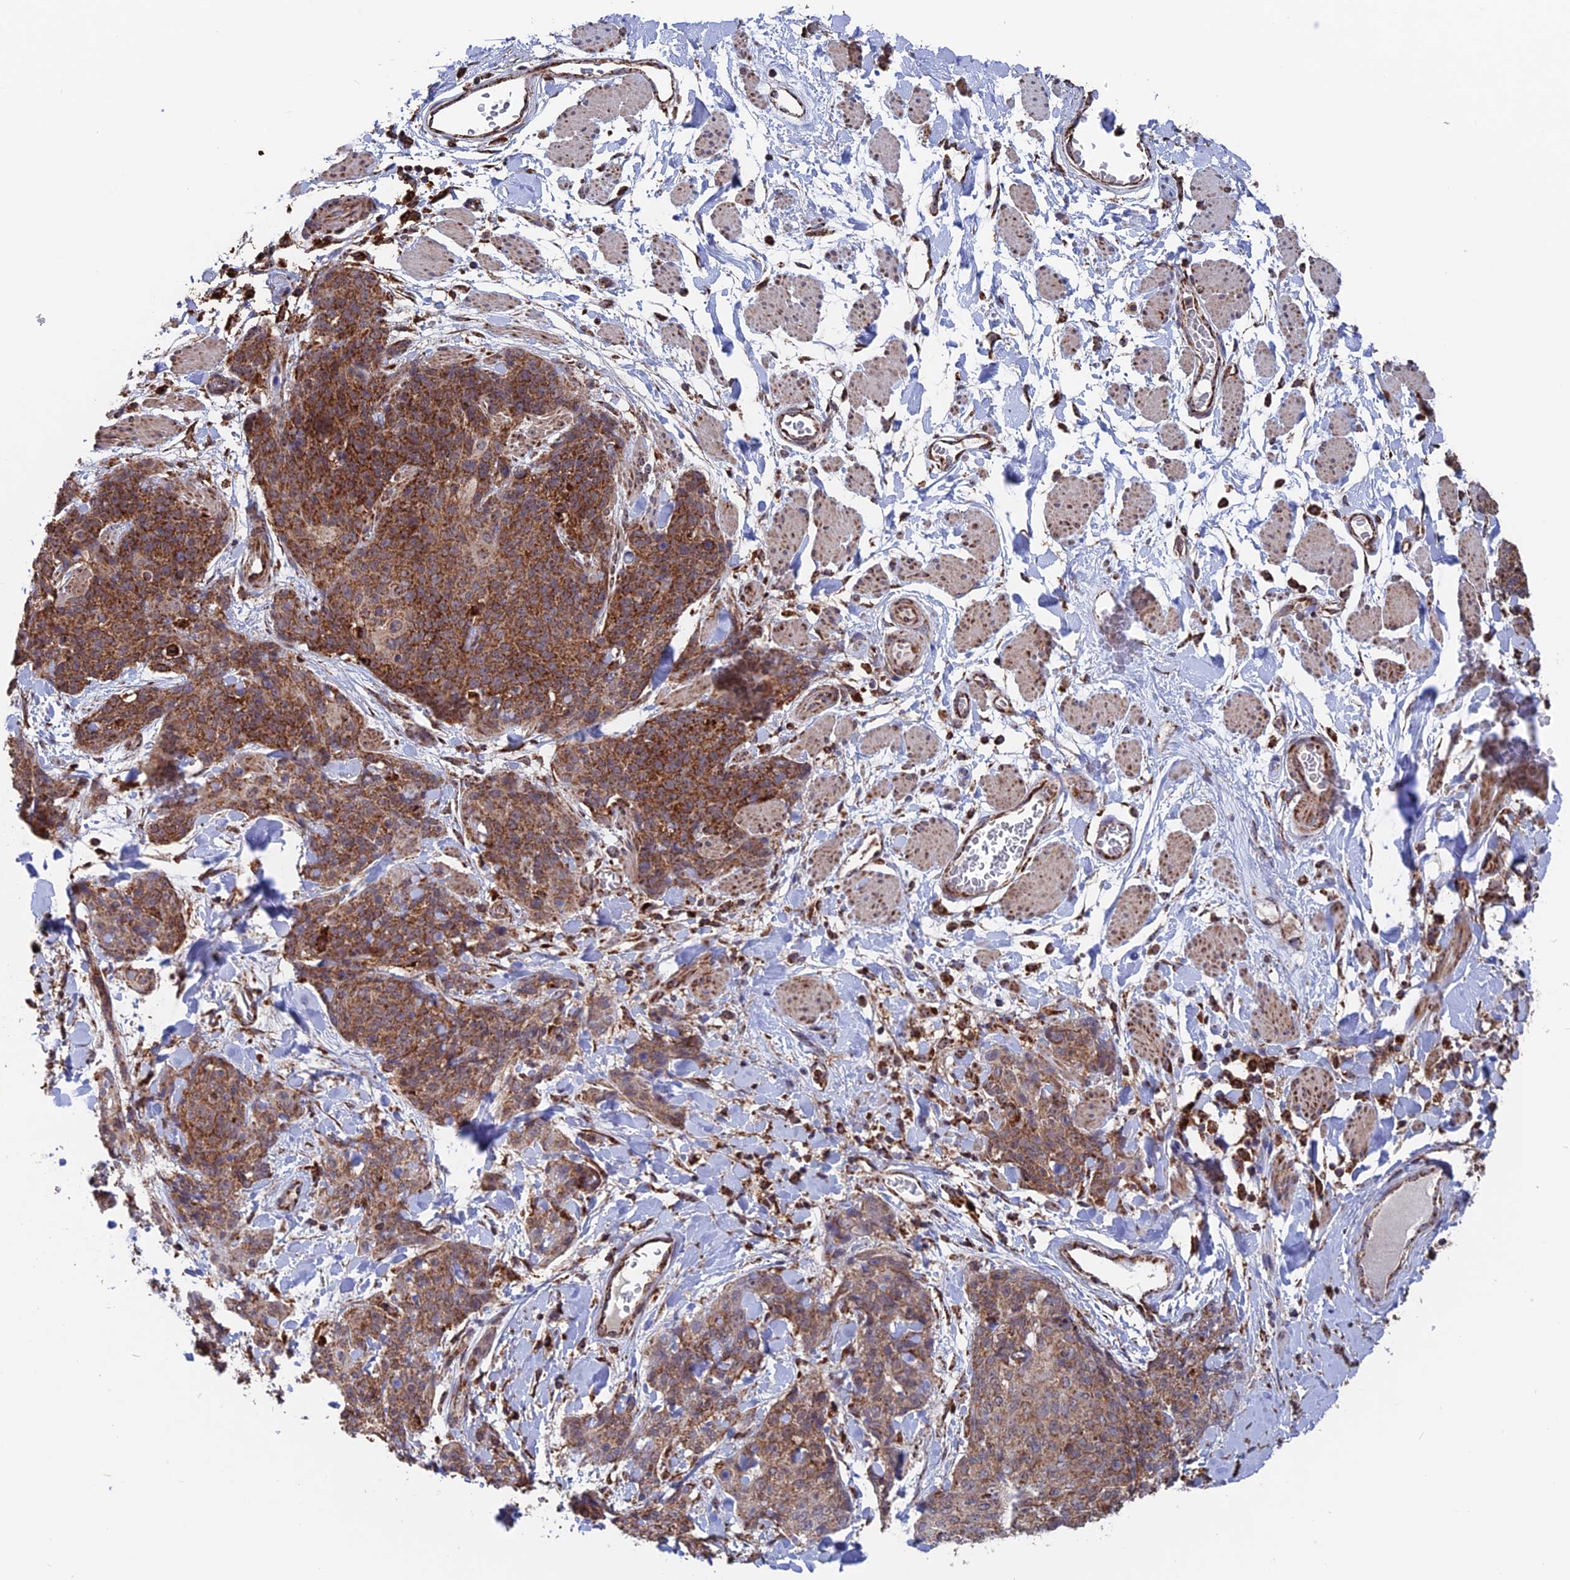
{"staining": {"intensity": "moderate", "quantity": ">75%", "location": "cytoplasmic/membranous"}, "tissue": "skin cancer", "cell_type": "Tumor cells", "image_type": "cancer", "snomed": [{"axis": "morphology", "description": "Squamous cell carcinoma, NOS"}, {"axis": "topography", "description": "Skin"}, {"axis": "topography", "description": "Vulva"}], "caption": "A histopathology image of skin cancer (squamous cell carcinoma) stained for a protein displays moderate cytoplasmic/membranous brown staining in tumor cells.", "gene": "DTYMK", "patient": {"sex": "female", "age": 85}}